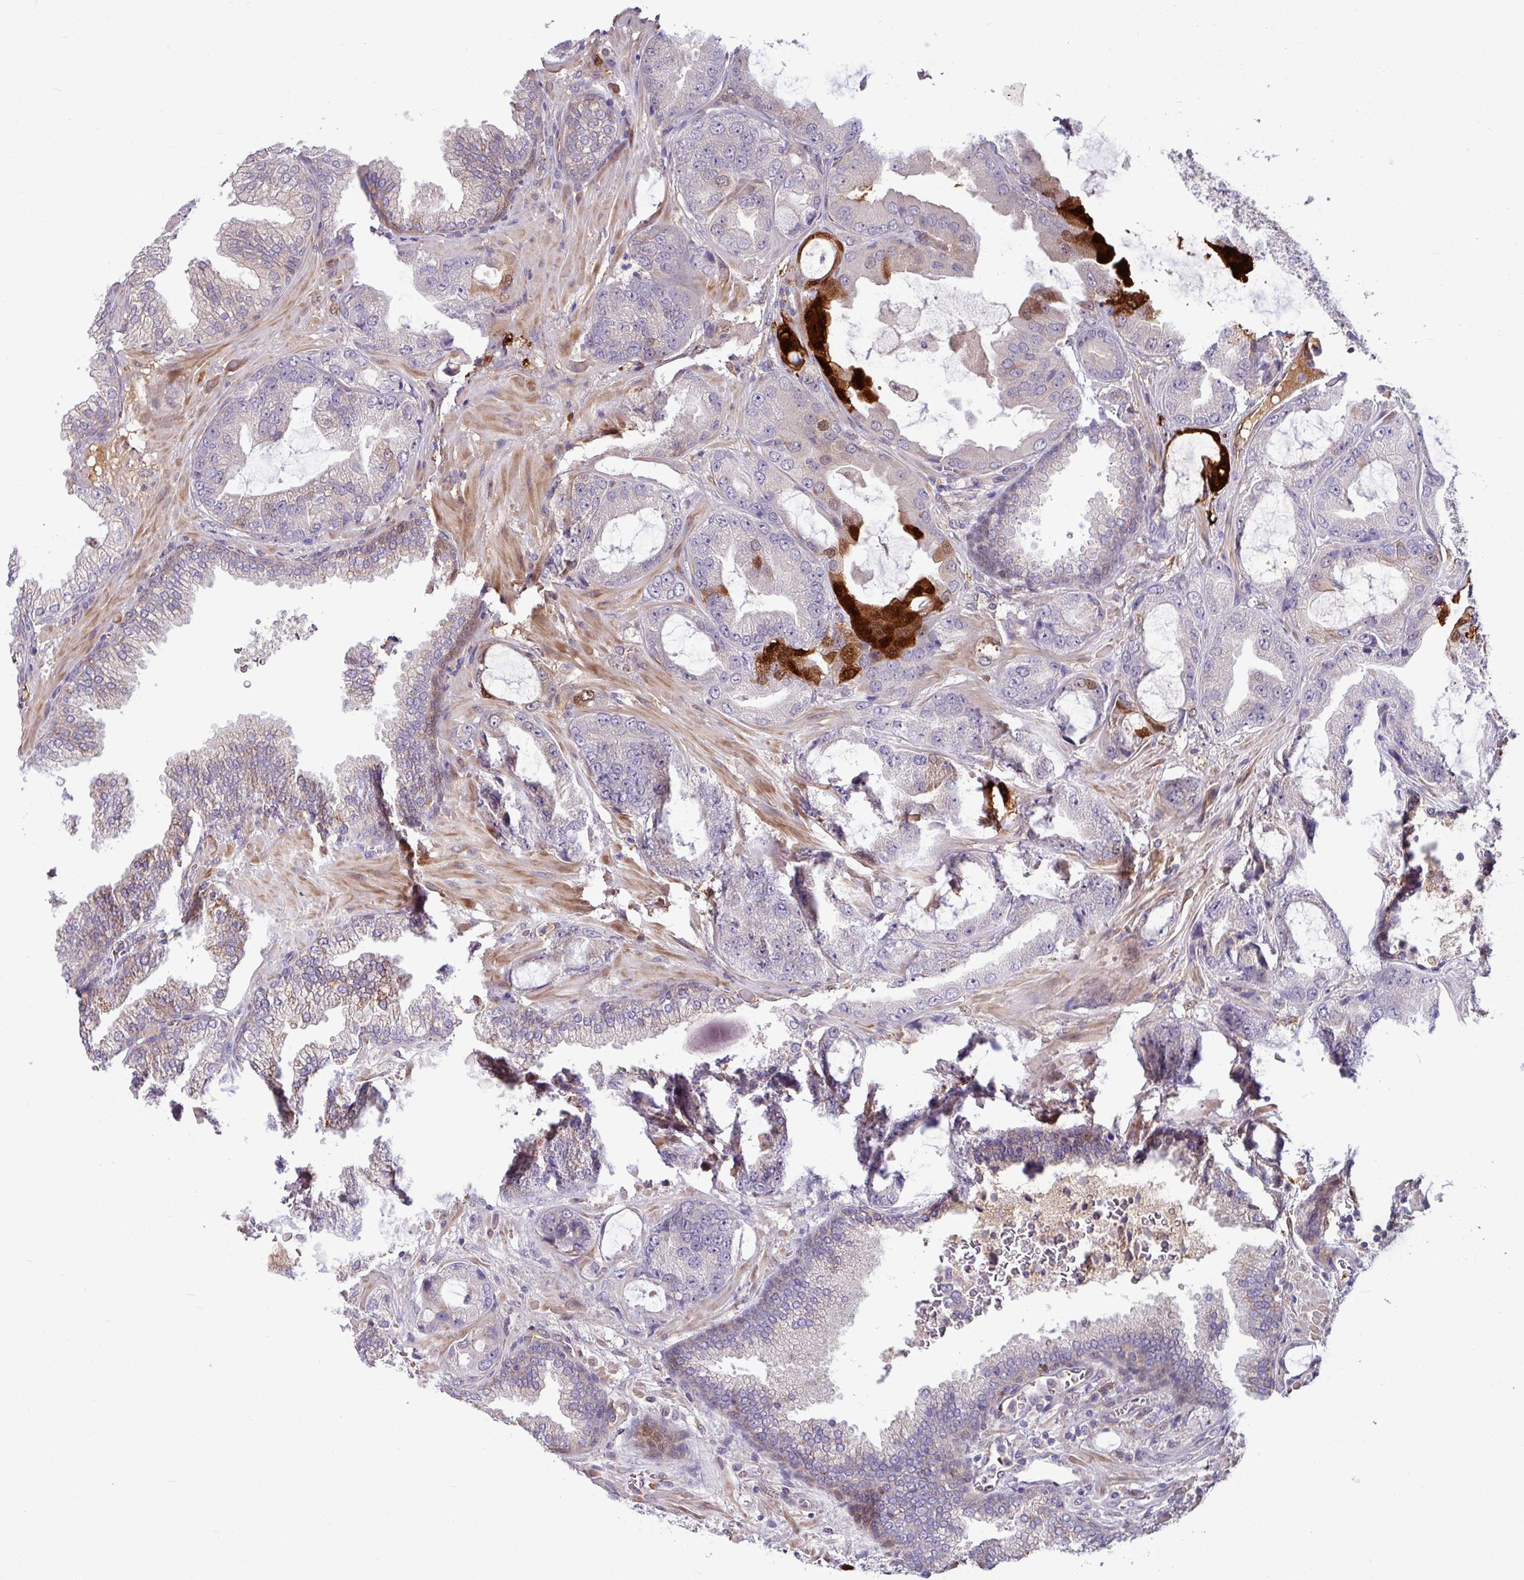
{"staining": {"intensity": "strong", "quantity": "<25%", "location": "cytoplasmic/membranous"}, "tissue": "prostate cancer", "cell_type": "Tumor cells", "image_type": "cancer", "snomed": [{"axis": "morphology", "description": "Adenocarcinoma, High grade"}, {"axis": "topography", "description": "Prostate"}], "caption": "The histopathology image demonstrates immunohistochemical staining of prostate cancer. There is strong cytoplasmic/membranous expression is identified in about <25% of tumor cells.", "gene": "B4GALNT4", "patient": {"sex": "male", "age": 68}}